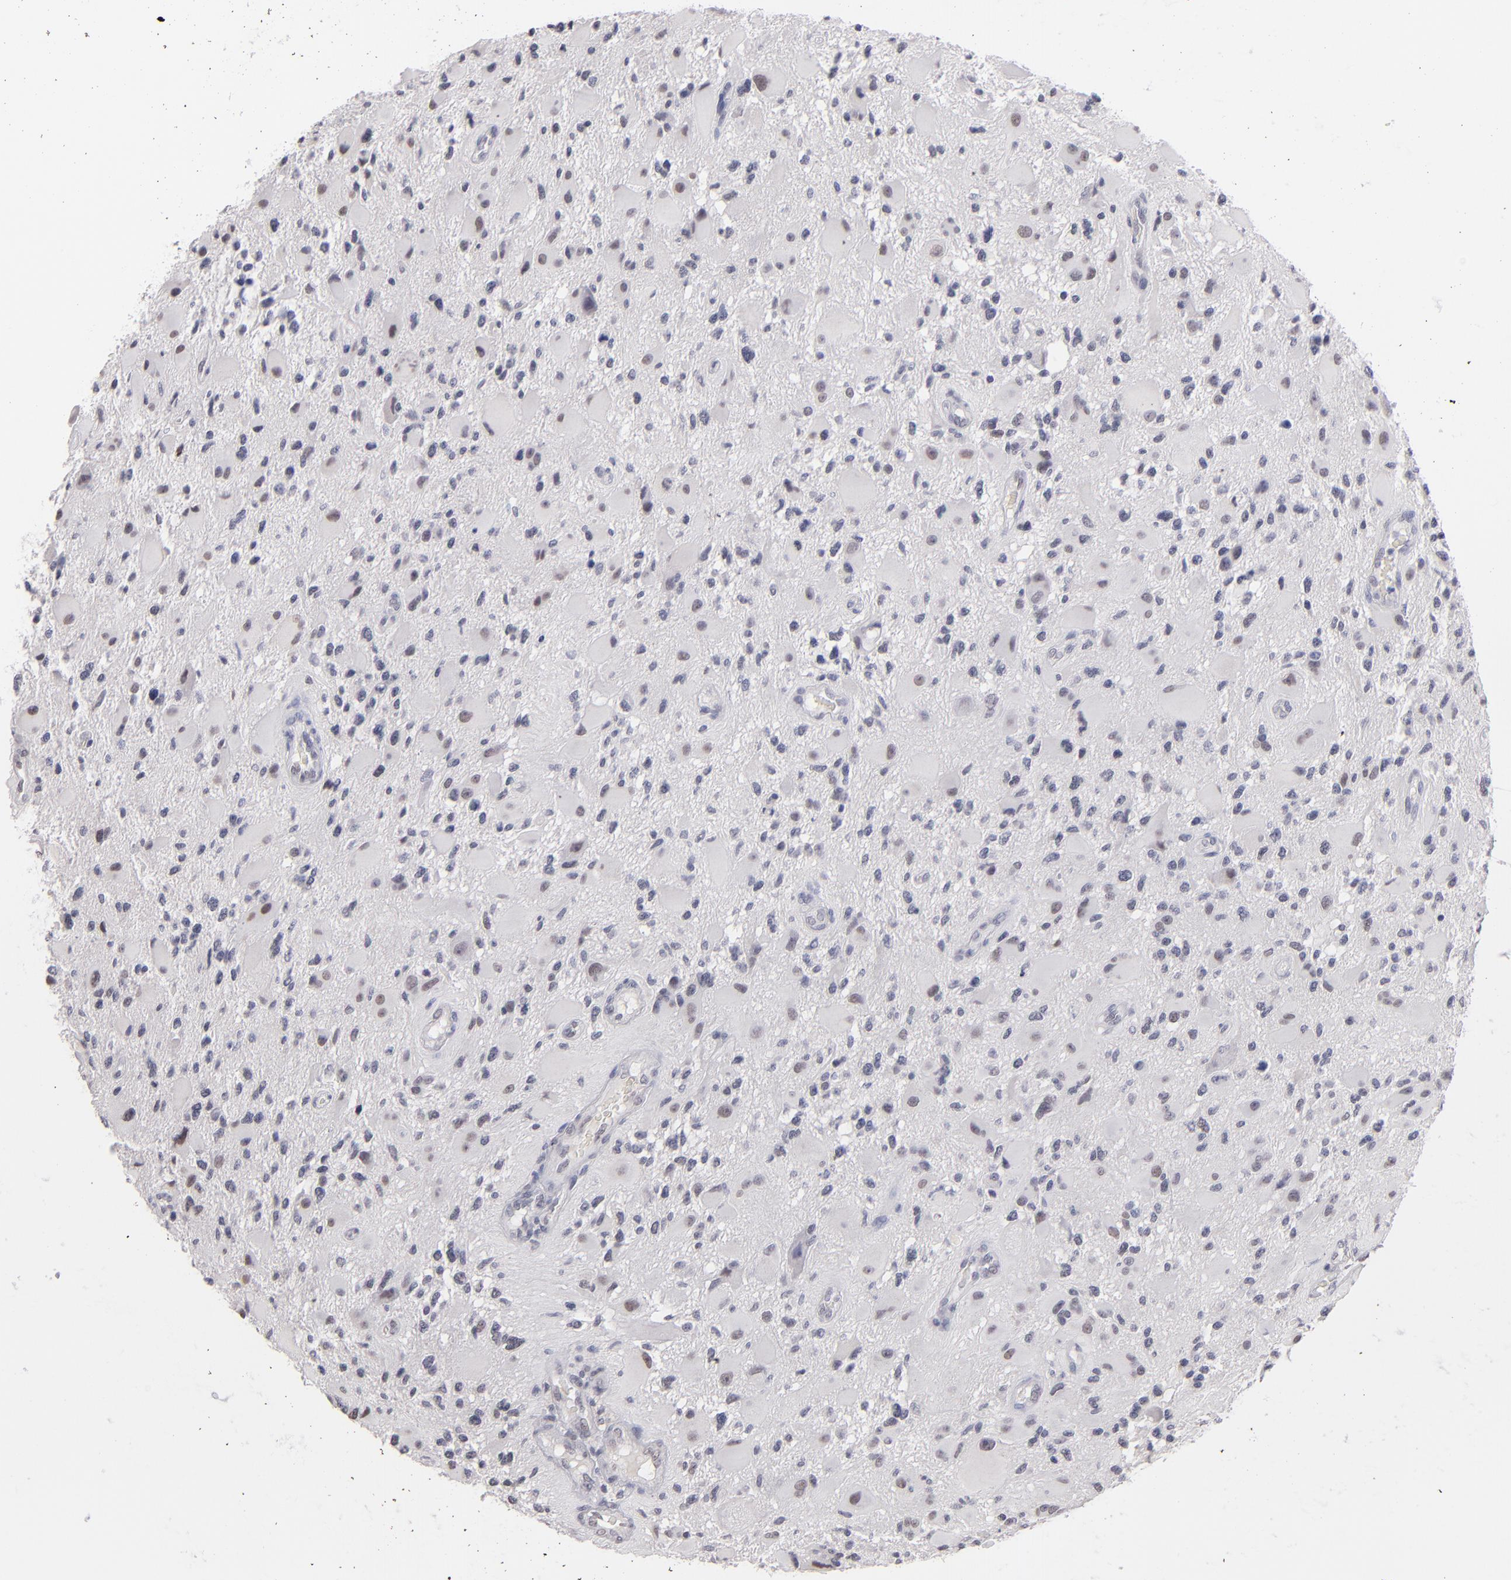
{"staining": {"intensity": "weak", "quantity": "25%-75%", "location": "nuclear"}, "tissue": "glioma", "cell_type": "Tumor cells", "image_type": "cancer", "snomed": [{"axis": "morphology", "description": "Glioma, malignant, High grade"}, {"axis": "topography", "description": "Brain"}], "caption": "The immunohistochemical stain labels weak nuclear staining in tumor cells of glioma tissue.", "gene": "TEX11", "patient": {"sex": "female", "age": 60}}